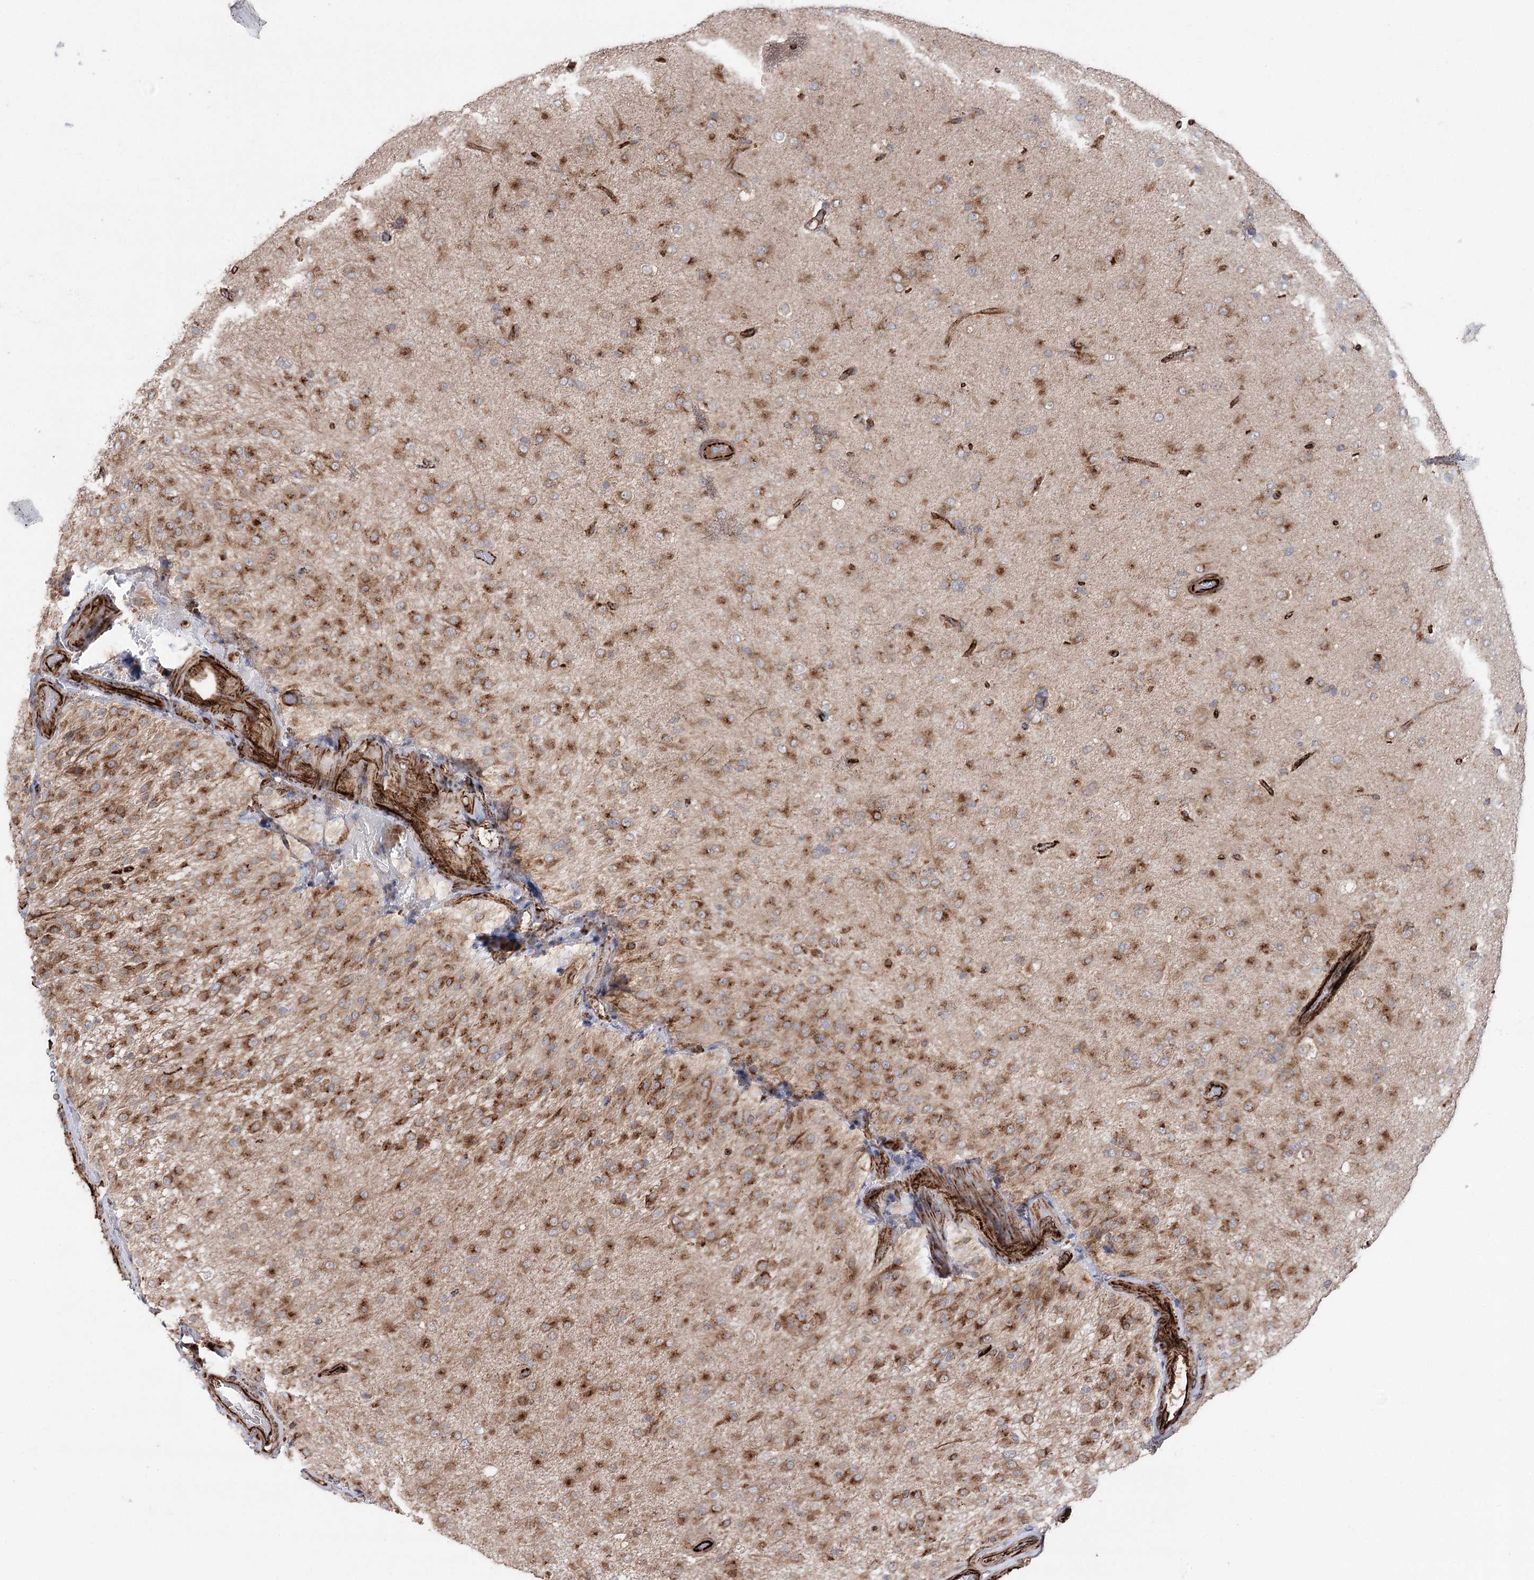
{"staining": {"intensity": "moderate", "quantity": ">75%", "location": "cytoplasmic/membranous"}, "tissue": "glioma", "cell_type": "Tumor cells", "image_type": "cancer", "snomed": [{"axis": "morphology", "description": "Glioma, malignant, Low grade"}, {"axis": "topography", "description": "Brain"}], "caption": "IHC of malignant low-grade glioma displays medium levels of moderate cytoplasmic/membranous positivity in approximately >75% of tumor cells.", "gene": "MIB1", "patient": {"sex": "male", "age": 65}}